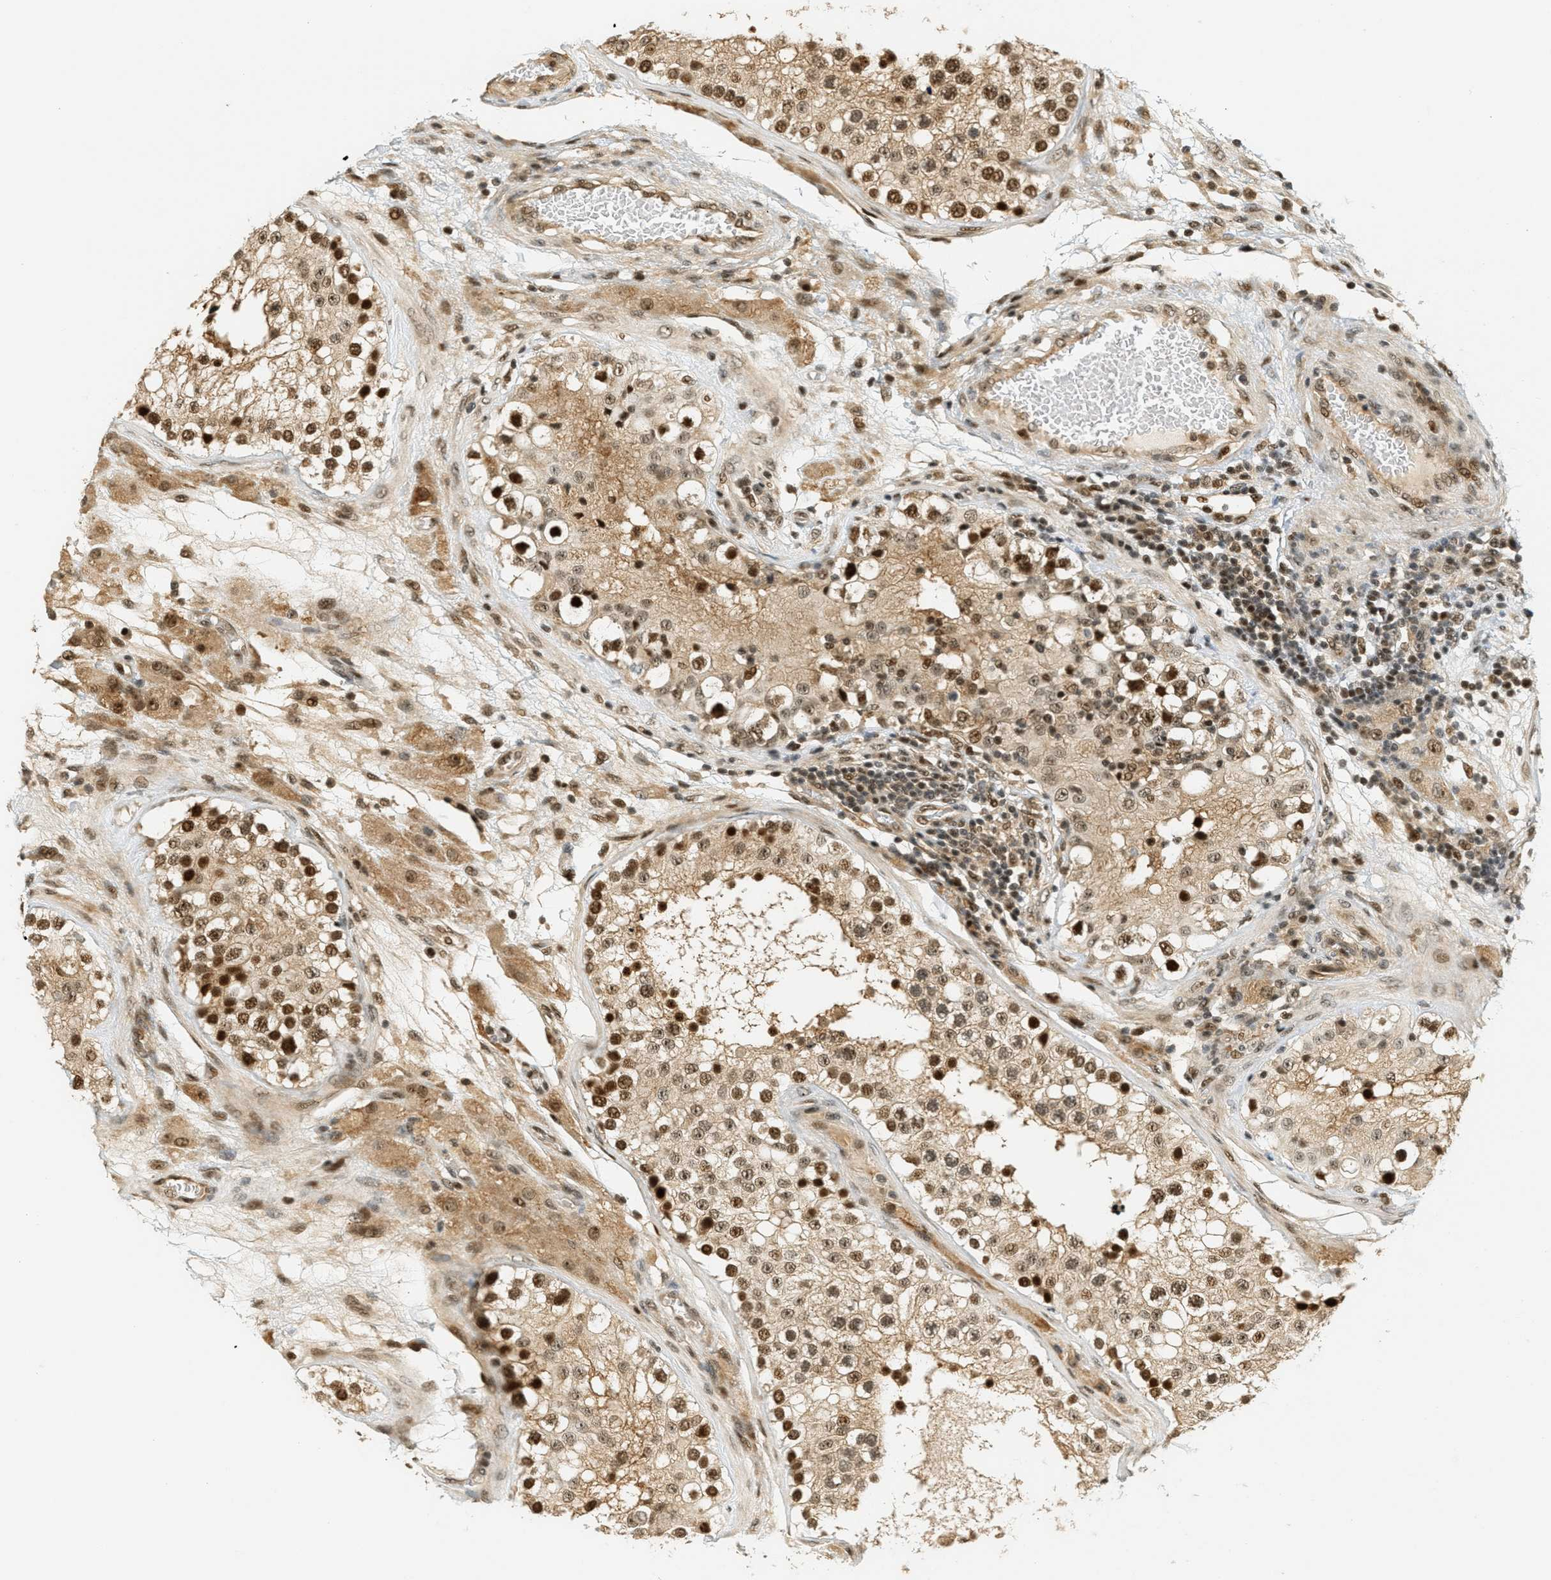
{"staining": {"intensity": "strong", "quantity": ">75%", "location": "cytoplasmic/membranous,nuclear"}, "tissue": "testis", "cell_type": "Cells in seminiferous ducts", "image_type": "normal", "snomed": [{"axis": "morphology", "description": "Normal tissue, NOS"}, {"axis": "topography", "description": "Testis"}], "caption": "Immunohistochemistry (IHC) histopathology image of normal testis: human testis stained using immunohistochemistry displays high levels of strong protein expression localized specifically in the cytoplasmic/membranous,nuclear of cells in seminiferous ducts, appearing as a cytoplasmic/membranous,nuclear brown color.", "gene": "FOXM1", "patient": {"sex": "male", "age": 26}}